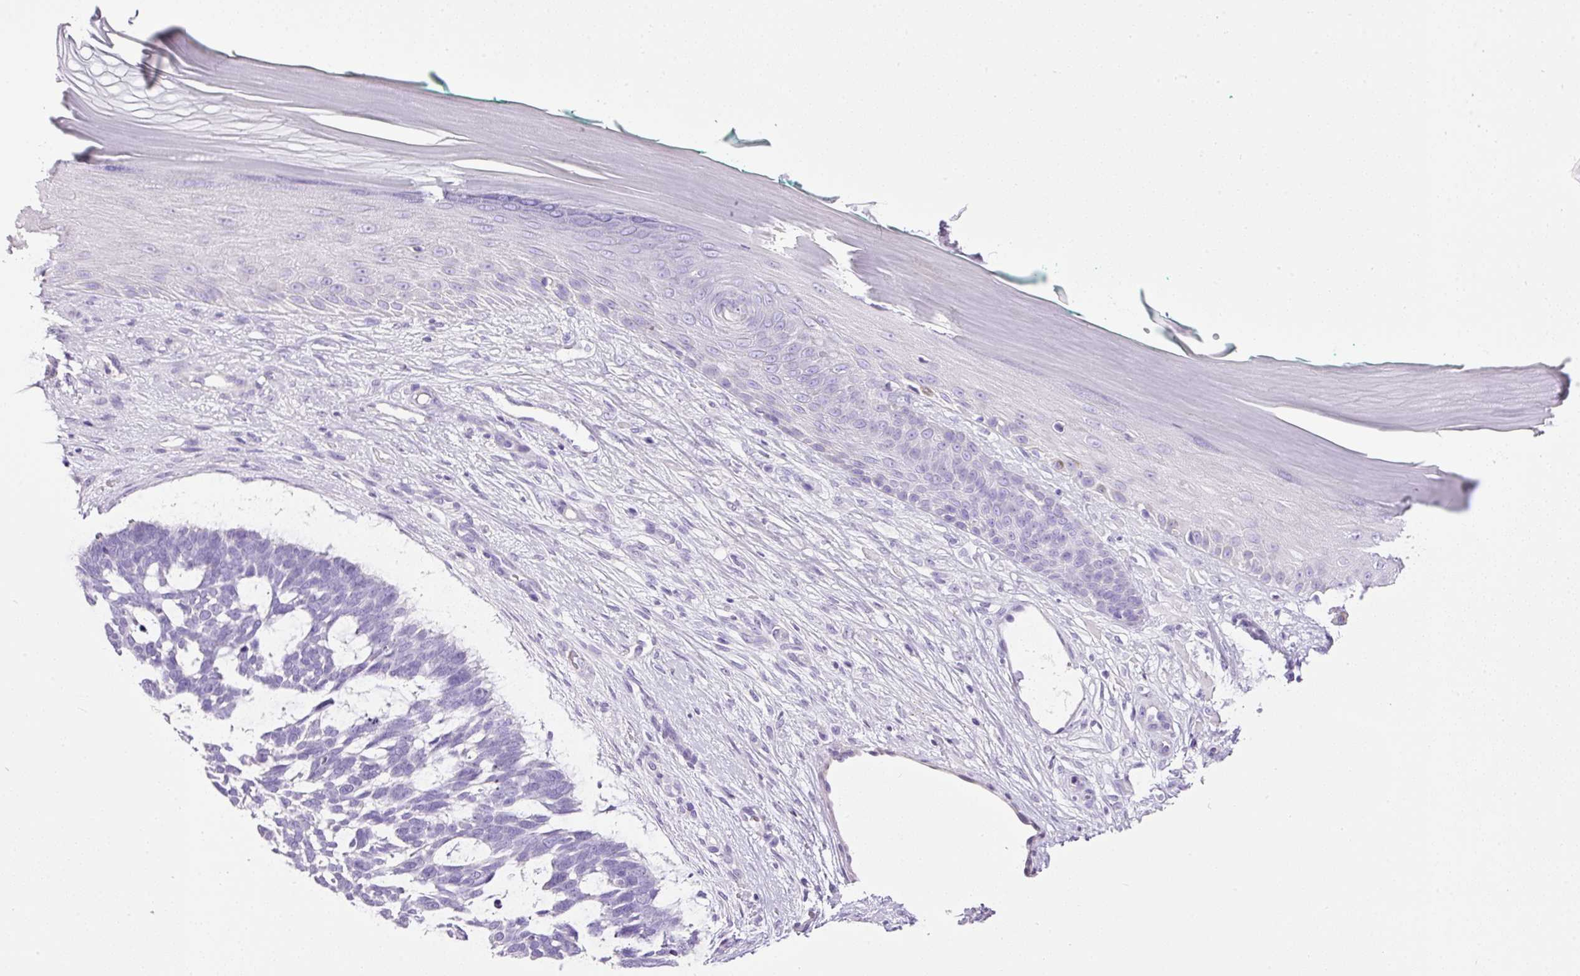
{"staining": {"intensity": "negative", "quantity": "none", "location": "none"}, "tissue": "skin cancer", "cell_type": "Tumor cells", "image_type": "cancer", "snomed": [{"axis": "morphology", "description": "Basal cell carcinoma"}, {"axis": "topography", "description": "Skin"}], "caption": "Tumor cells are negative for protein expression in human skin cancer (basal cell carcinoma).", "gene": "BSND", "patient": {"sex": "male", "age": 88}}